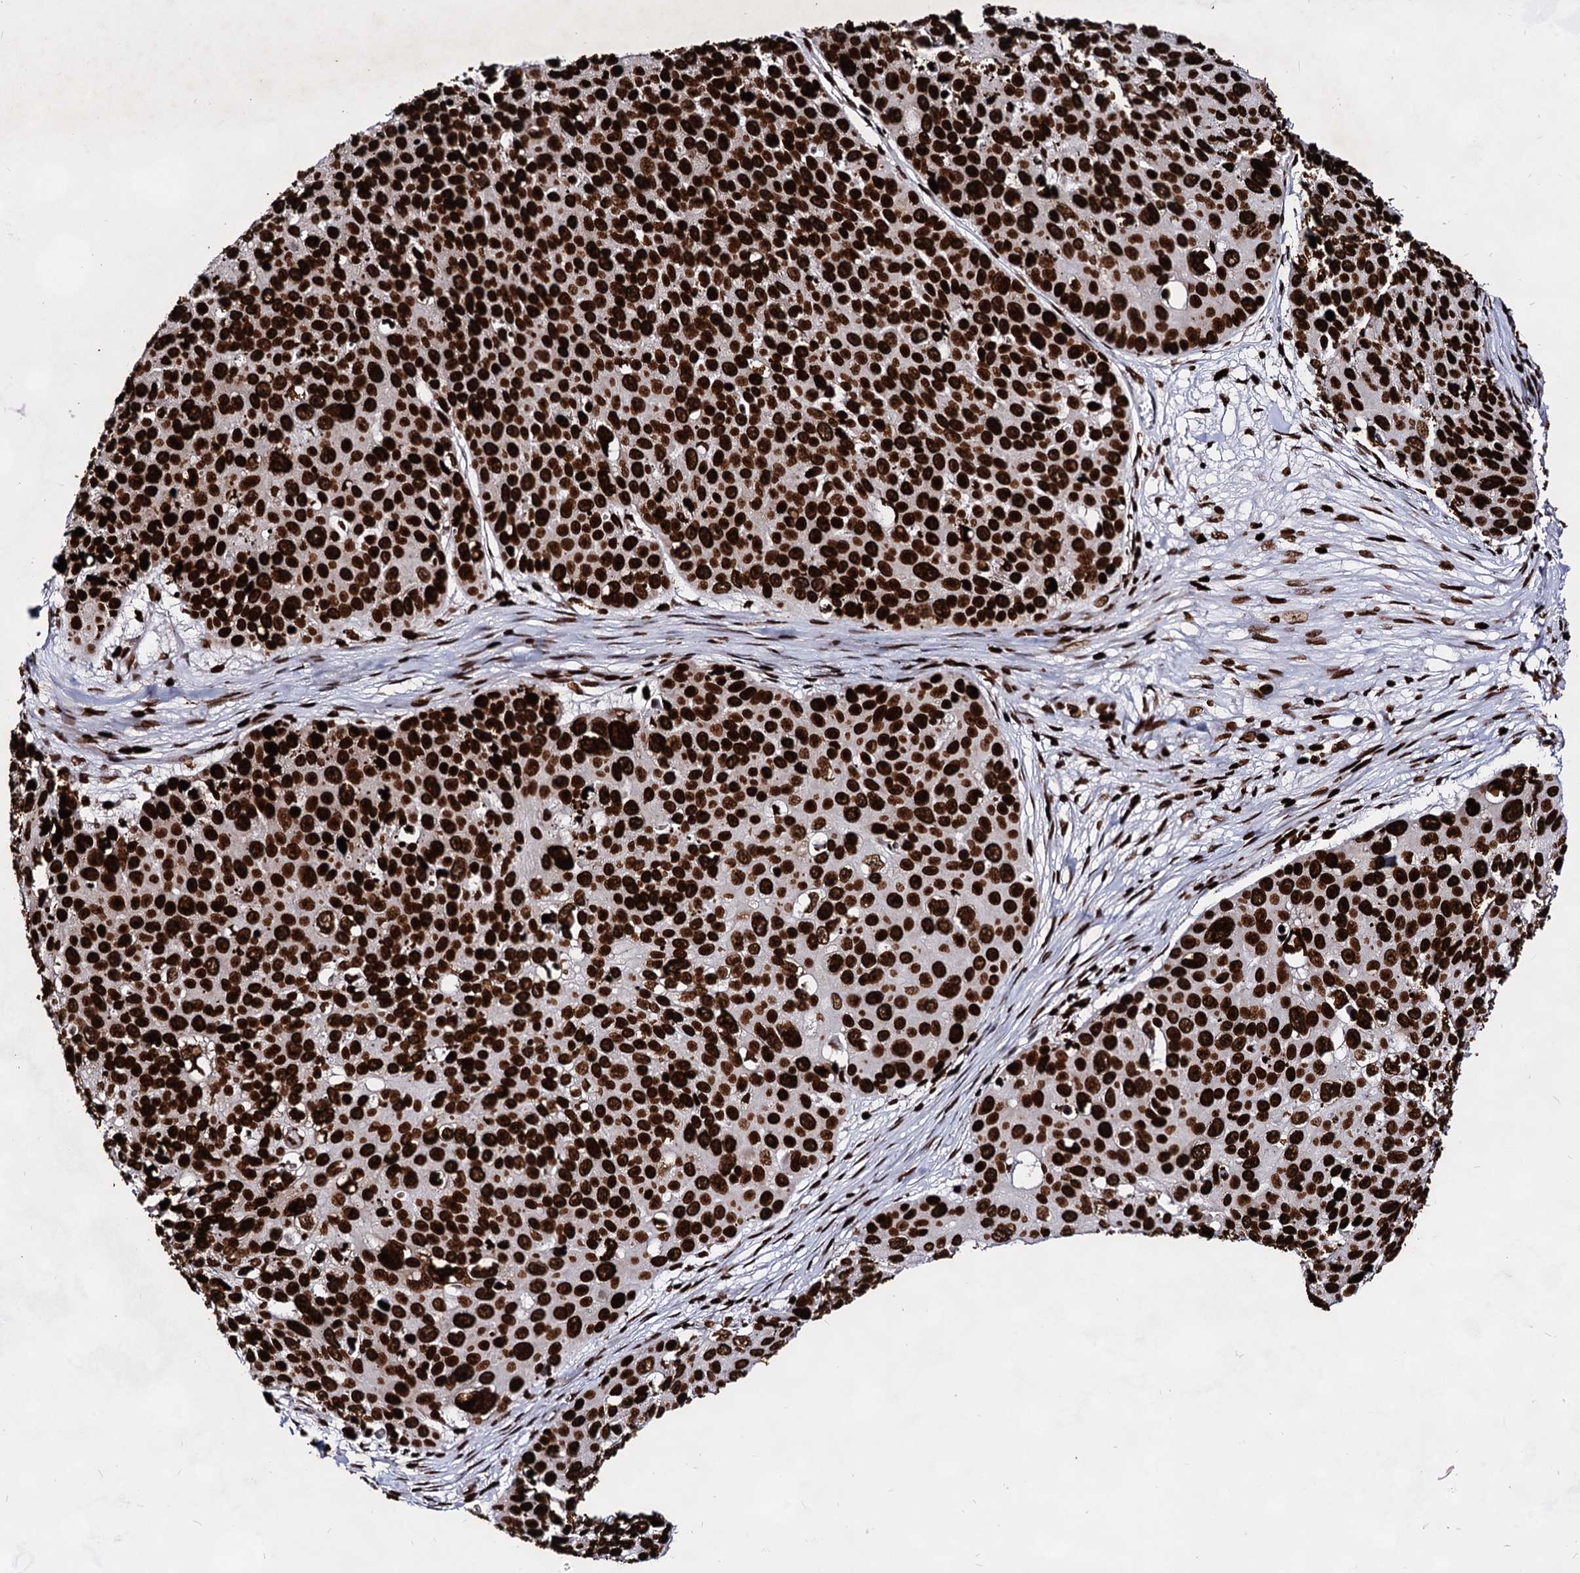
{"staining": {"intensity": "strong", "quantity": ">75%", "location": "nuclear"}, "tissue": "skin cancer", "cell_type": "Tumor cells", "image_type": "cancer", "snomed": [{"axis": "morphology", "description": "Squamous cell carcinoma, NOS"}, {"axis": "topography", "description": "Skin"}], "caption": "Immunohistochemistry (IHC) (DAB (3,3'-diaminobenzidine)) staining of human skin cancer shows strong nuclear protein staining in about >75% of tumor cells.", "gene": "HMGB2", "patient": {"sex": "male", "age": 71}}